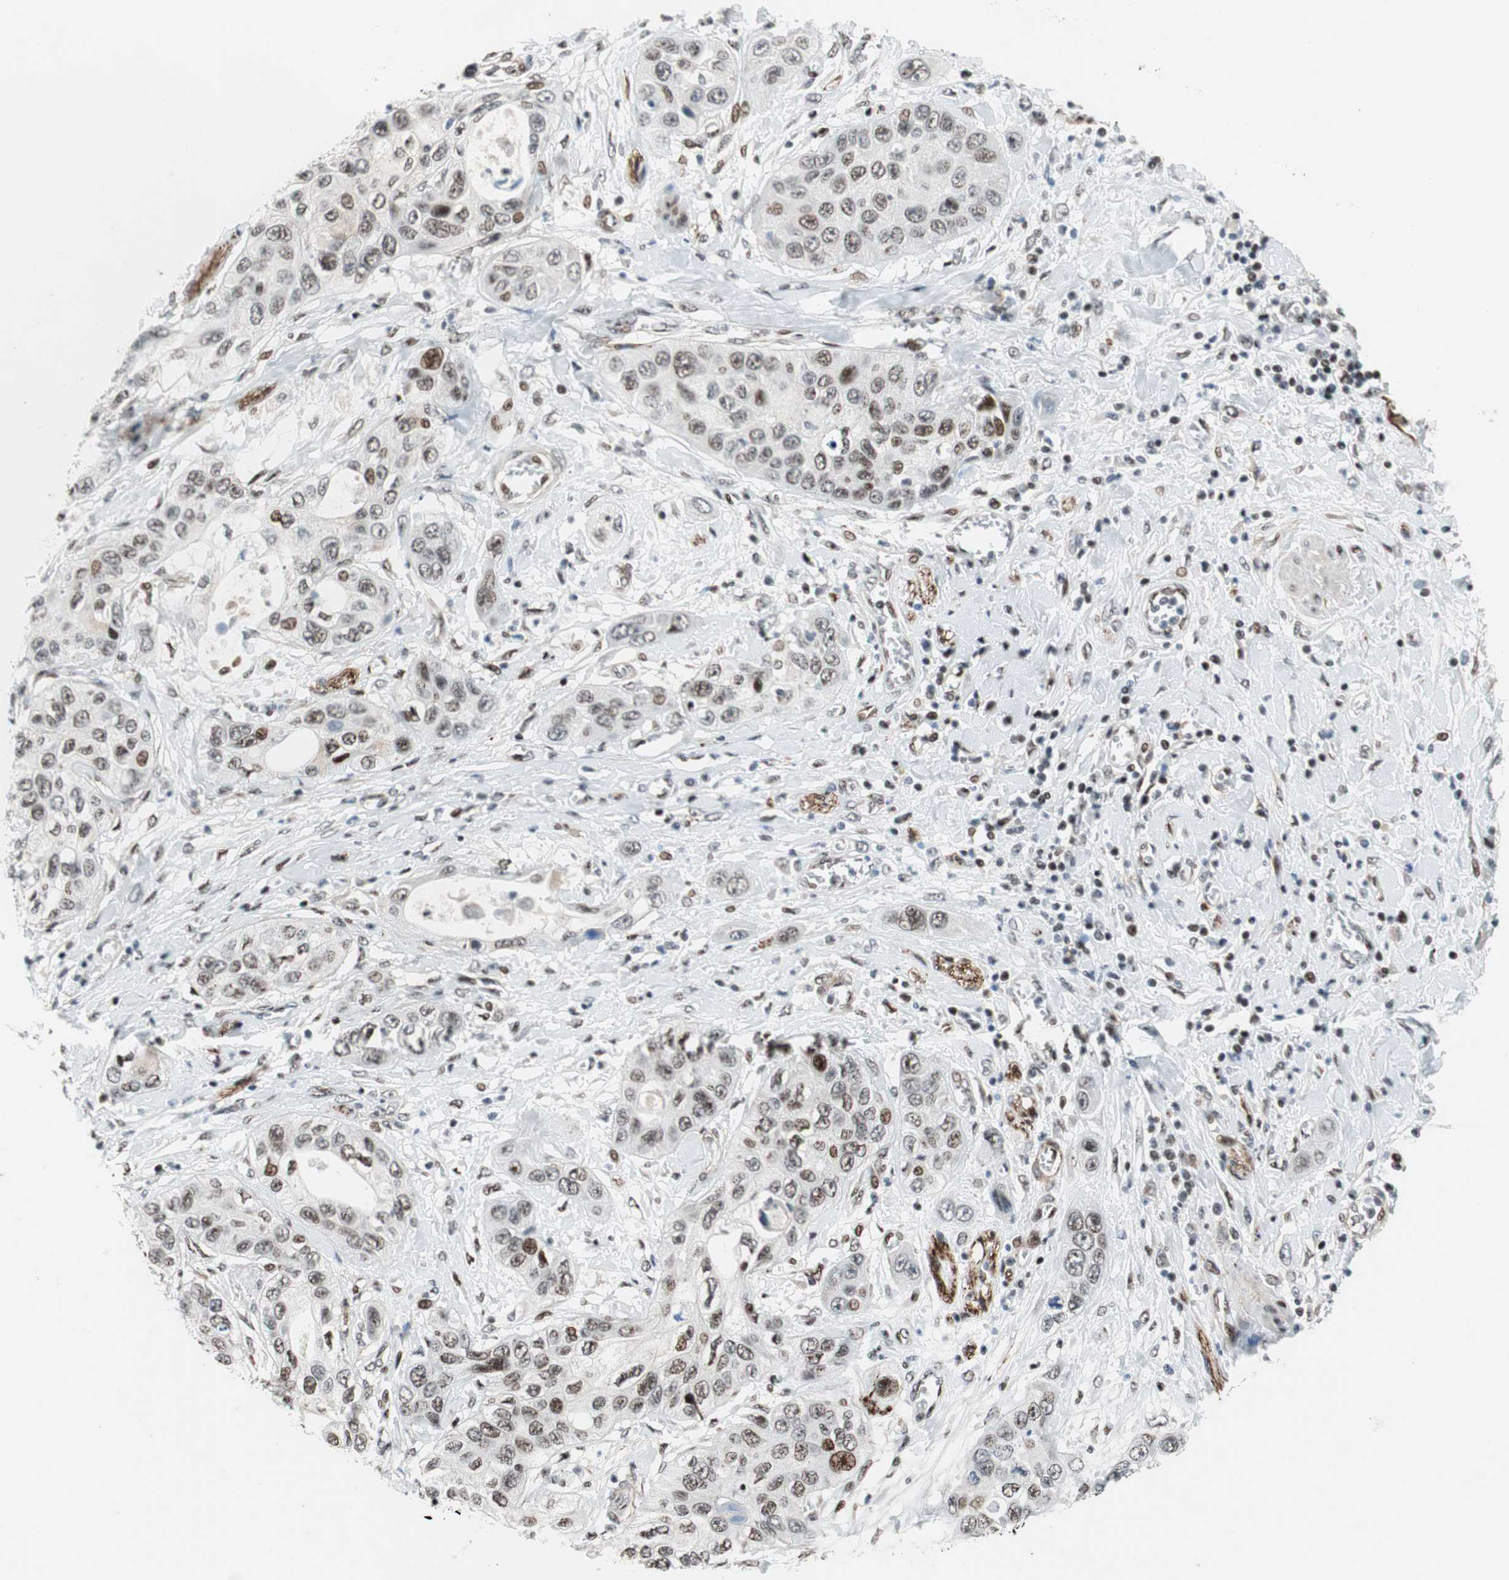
{"staining": {"intensity": "moderate", "quantity": "<25%", "location": "nuclear"}, "tissue": "pancreatic cancer", "cell_type": "Tumor cells", "image_type": "cancer", "snomed": [{"axis": "morphology", "description": "Adenocarcinoma, NOS"}, {"axis": "topography", "description": "Pancreas"}], "caption": "IHC image of neoplastic tissue: adenocarcinoma (pancreatic) stained using immunohistochemistry displays low levels of moderate protein expression localized specifically in the nuclear of tumor cells, appearing as a nuclear brown color.", "gene": "FBXO44", "patient": {"sex": "female", "age": 70}}